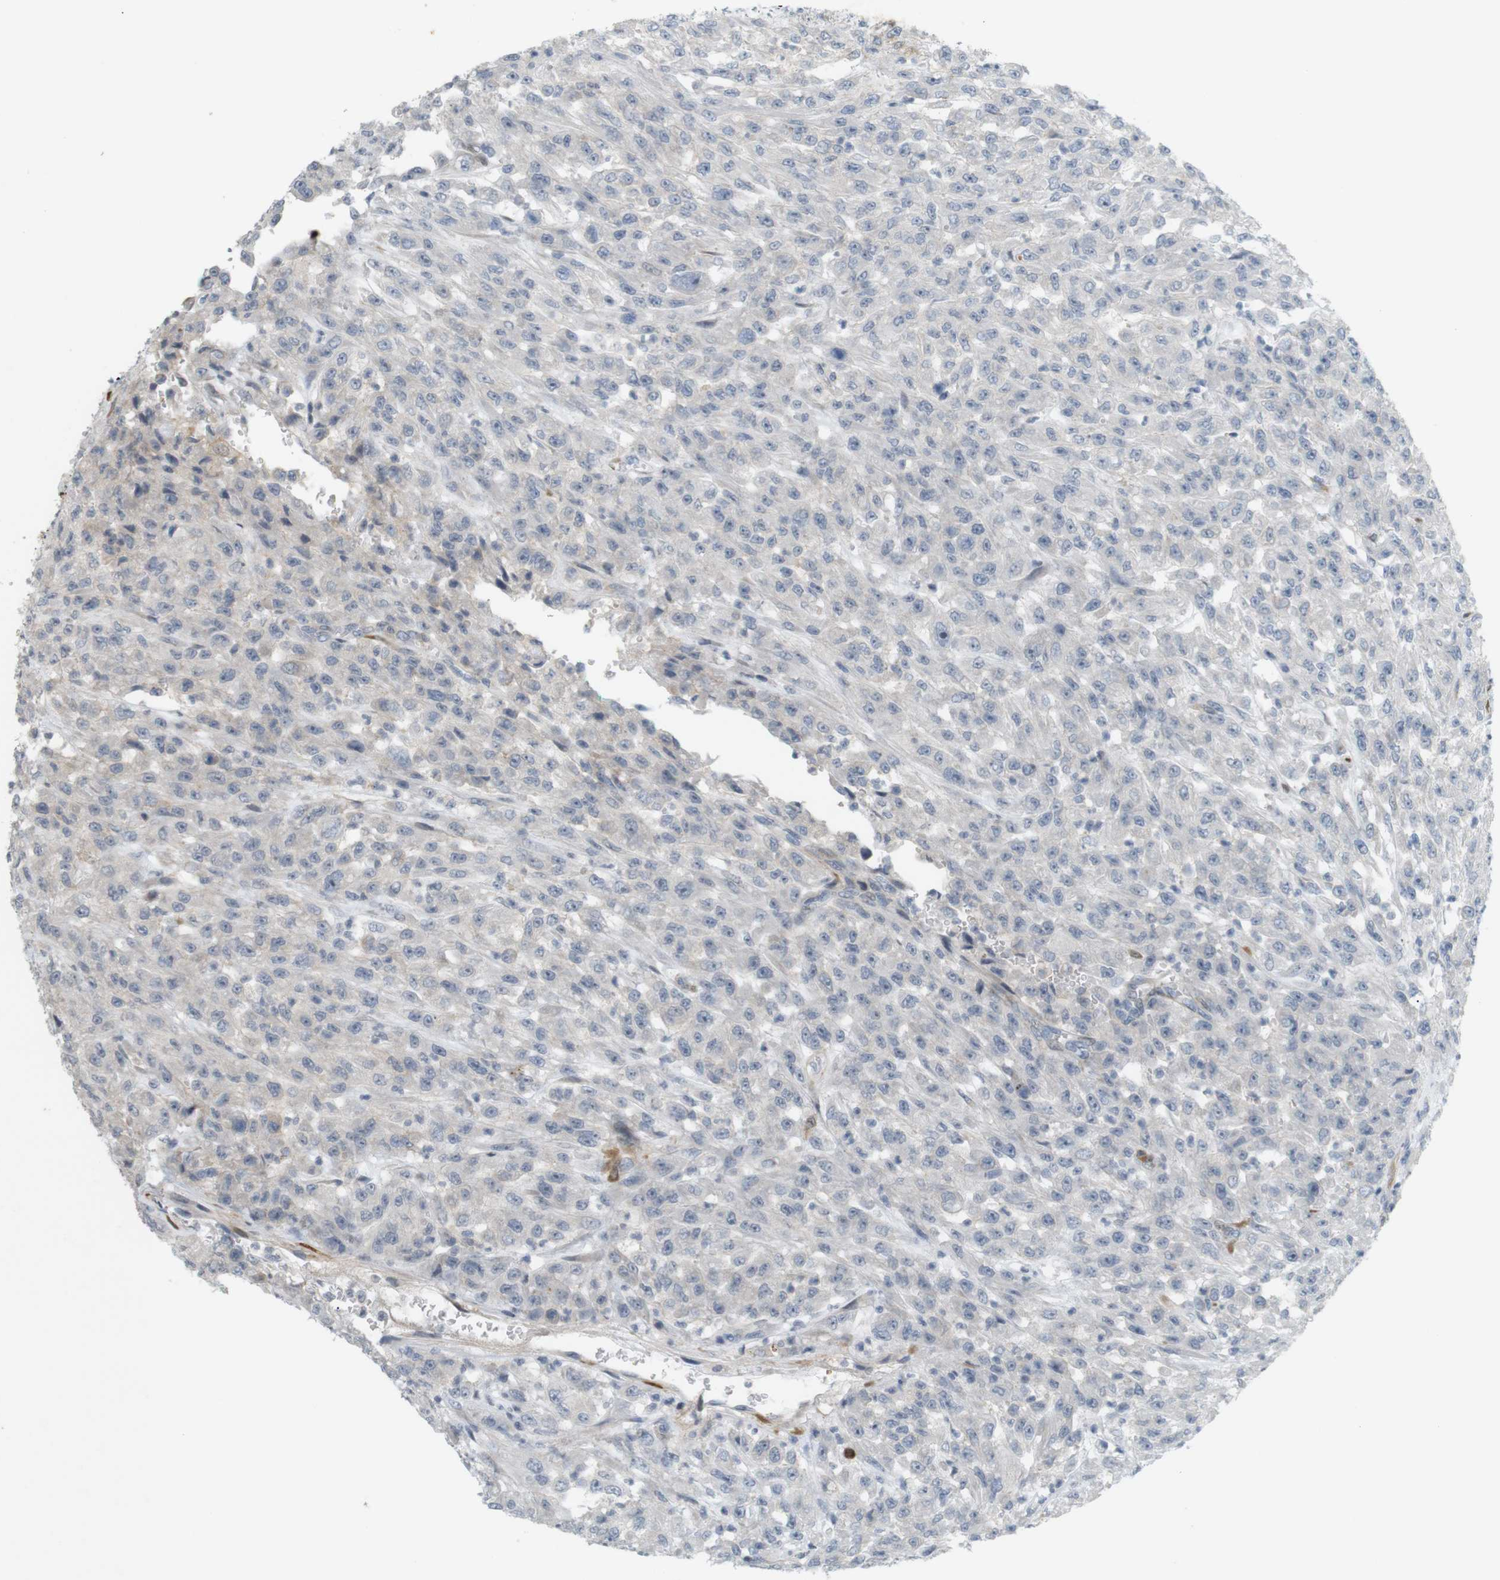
{"staining": {"intensity": "negative", "quantity": "none", "location": "none"}, "tissue": "urothelial cancer", "cell_type": "Tumor cells", "image_type": "cancer", "snomed": [{"axis": "morphology", "description": "Urothelial carcinoma, High grade"}, {"axis": "topography", "description": "Urinary bladder"}], "caption": "An image of human urothelial cancer is negative for staining in tumor cells.", "gene": "PPP1R14A", "patient": {"sex": "male", "age": 46}}